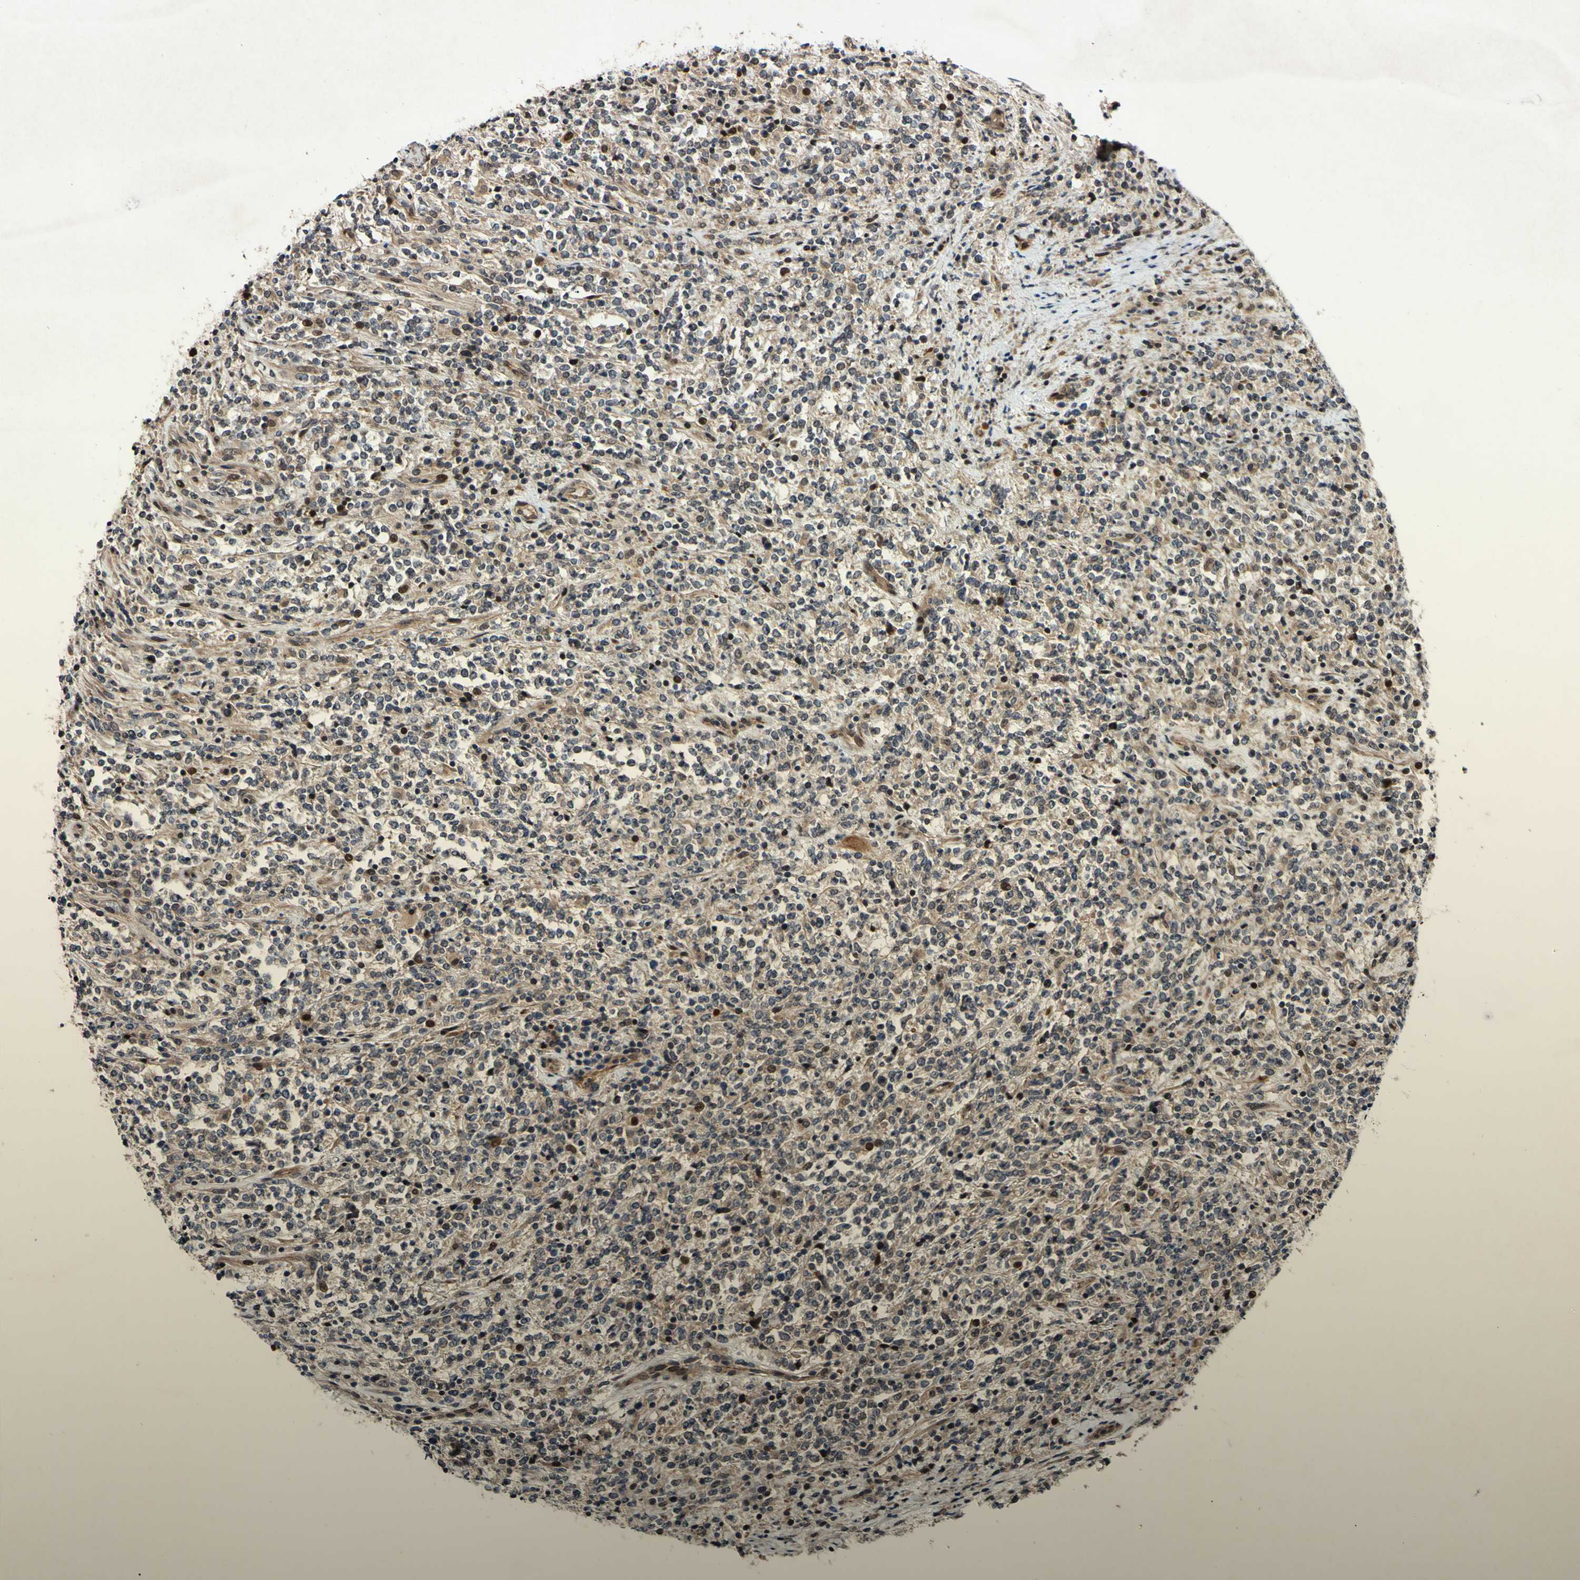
{"staining": {"intensity": "moderate", "quantity": "25%-75%", "location": "cytoplasmic/membranous,nuclear"}, "tissue": "lymphoma", "cell_type": "Tumor cells", "image_type": "cancer", "snomed": [{"axis": "morphology", "description": "Malignant lymphoma, non-Hodgkin's type, High grade"}, {"axis": "topography", "description": "Soft tissue"}], "caption": "Immunohistochemical staining of lymphoma shows moderate cytoplasmic/membranous and nuclear protein expression in about 25%-75% of tumor cells.", "gene": "CSNK1E", "patient": {"sex": "male", "age": 18}}